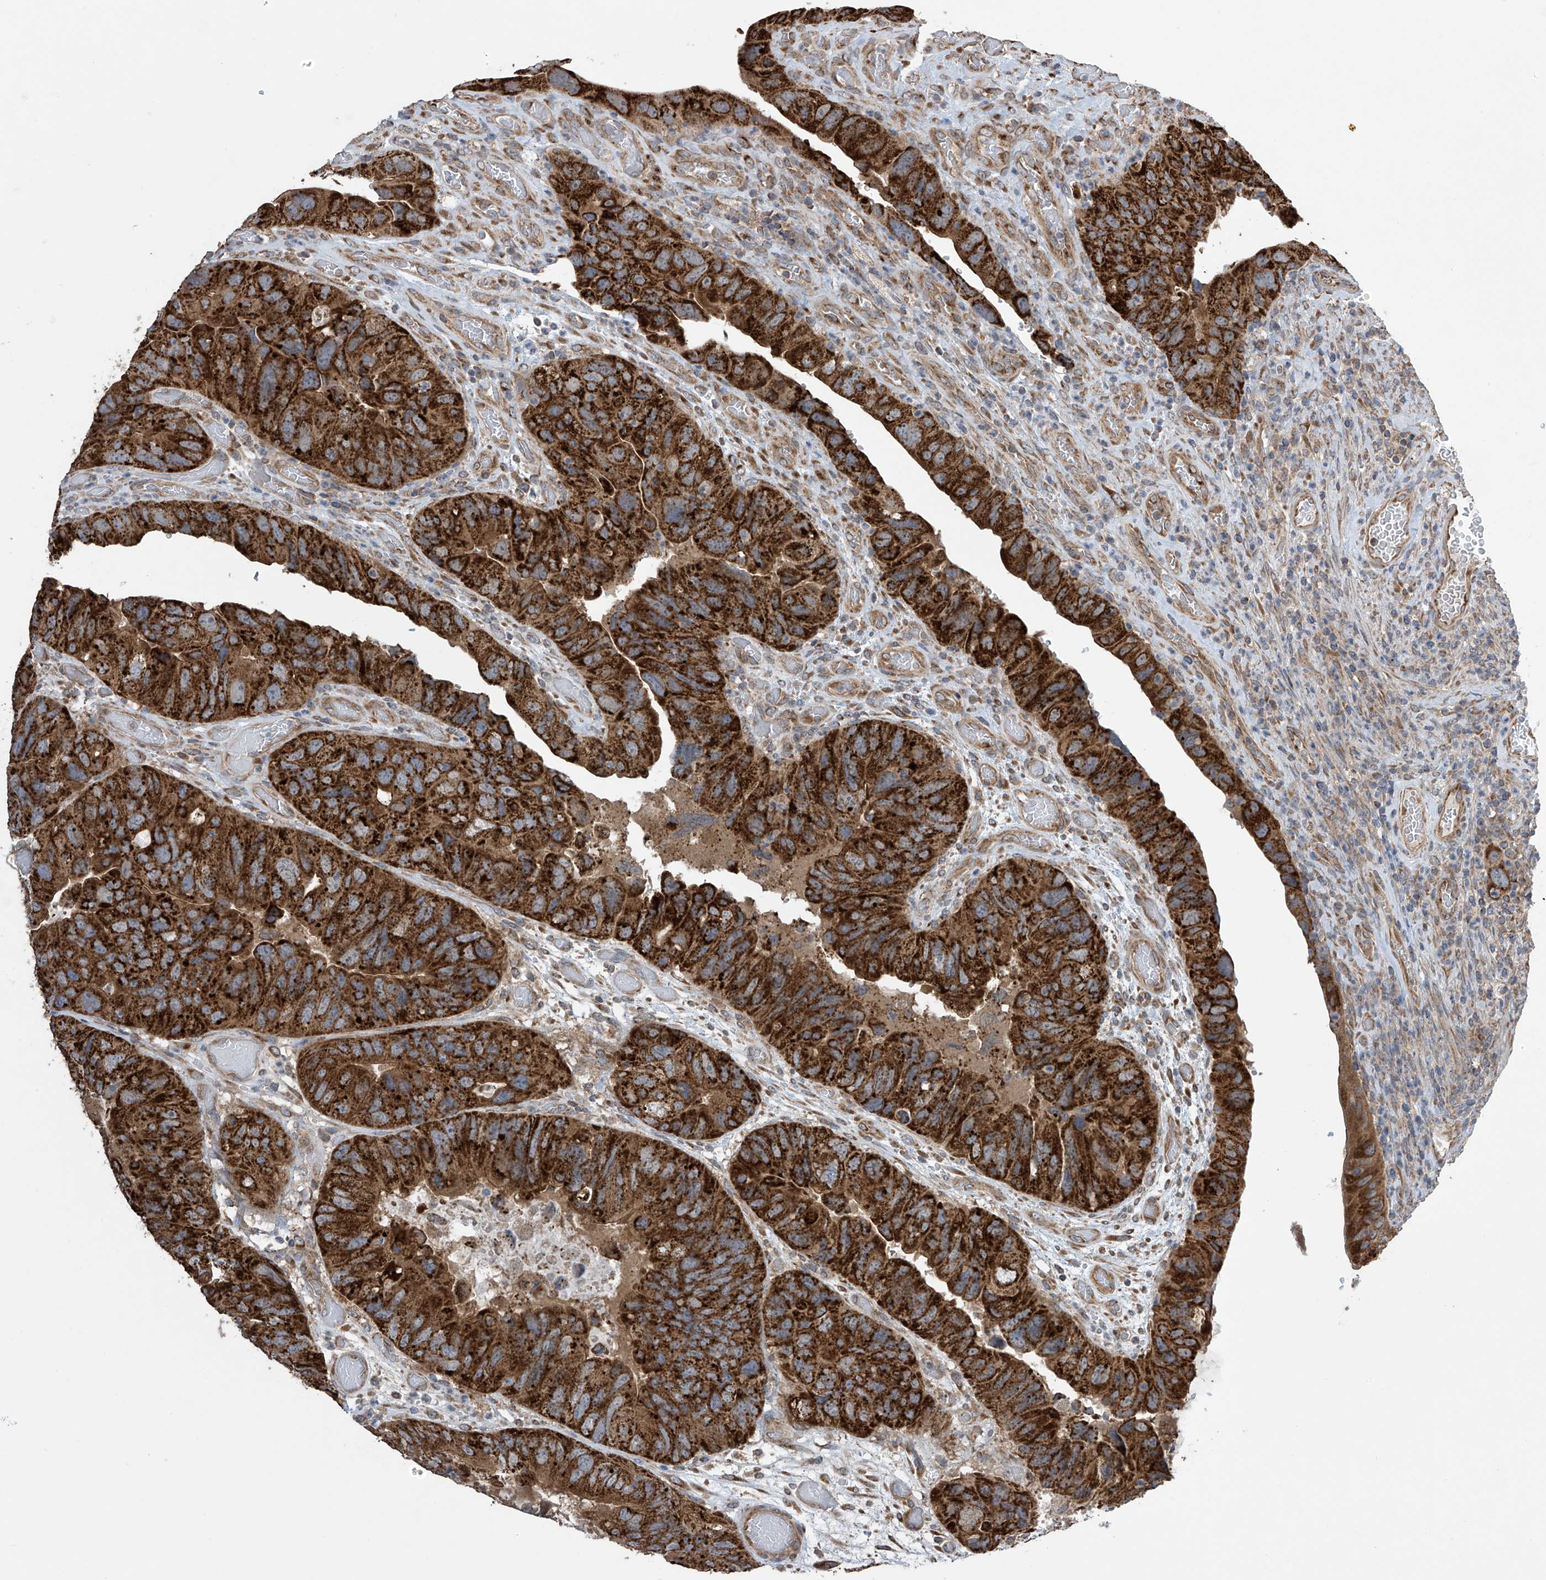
{"staining": {"intensity": "strong", "quantity": ">75%", "location": "cytoplasmic/membranous"}, "tissue": "colorectal cancer", "cell_type": "Tumor cells", "image_type": "cancer", "snomed": [{"axis": "morphology", "description": "Adenocarcinoma, NOS"}, {"axis": "topography", "description": "Rectum"}], "caption": "Approximately >75% of tumor cells in human colorectal cancer (adenocarcinoma) display strong cytoplasmic/membranous protein positivity as visualized by brown immunohistochemical staining.", "gene": "PNPT1", "patient": {"sex": "male", "age": 63}}